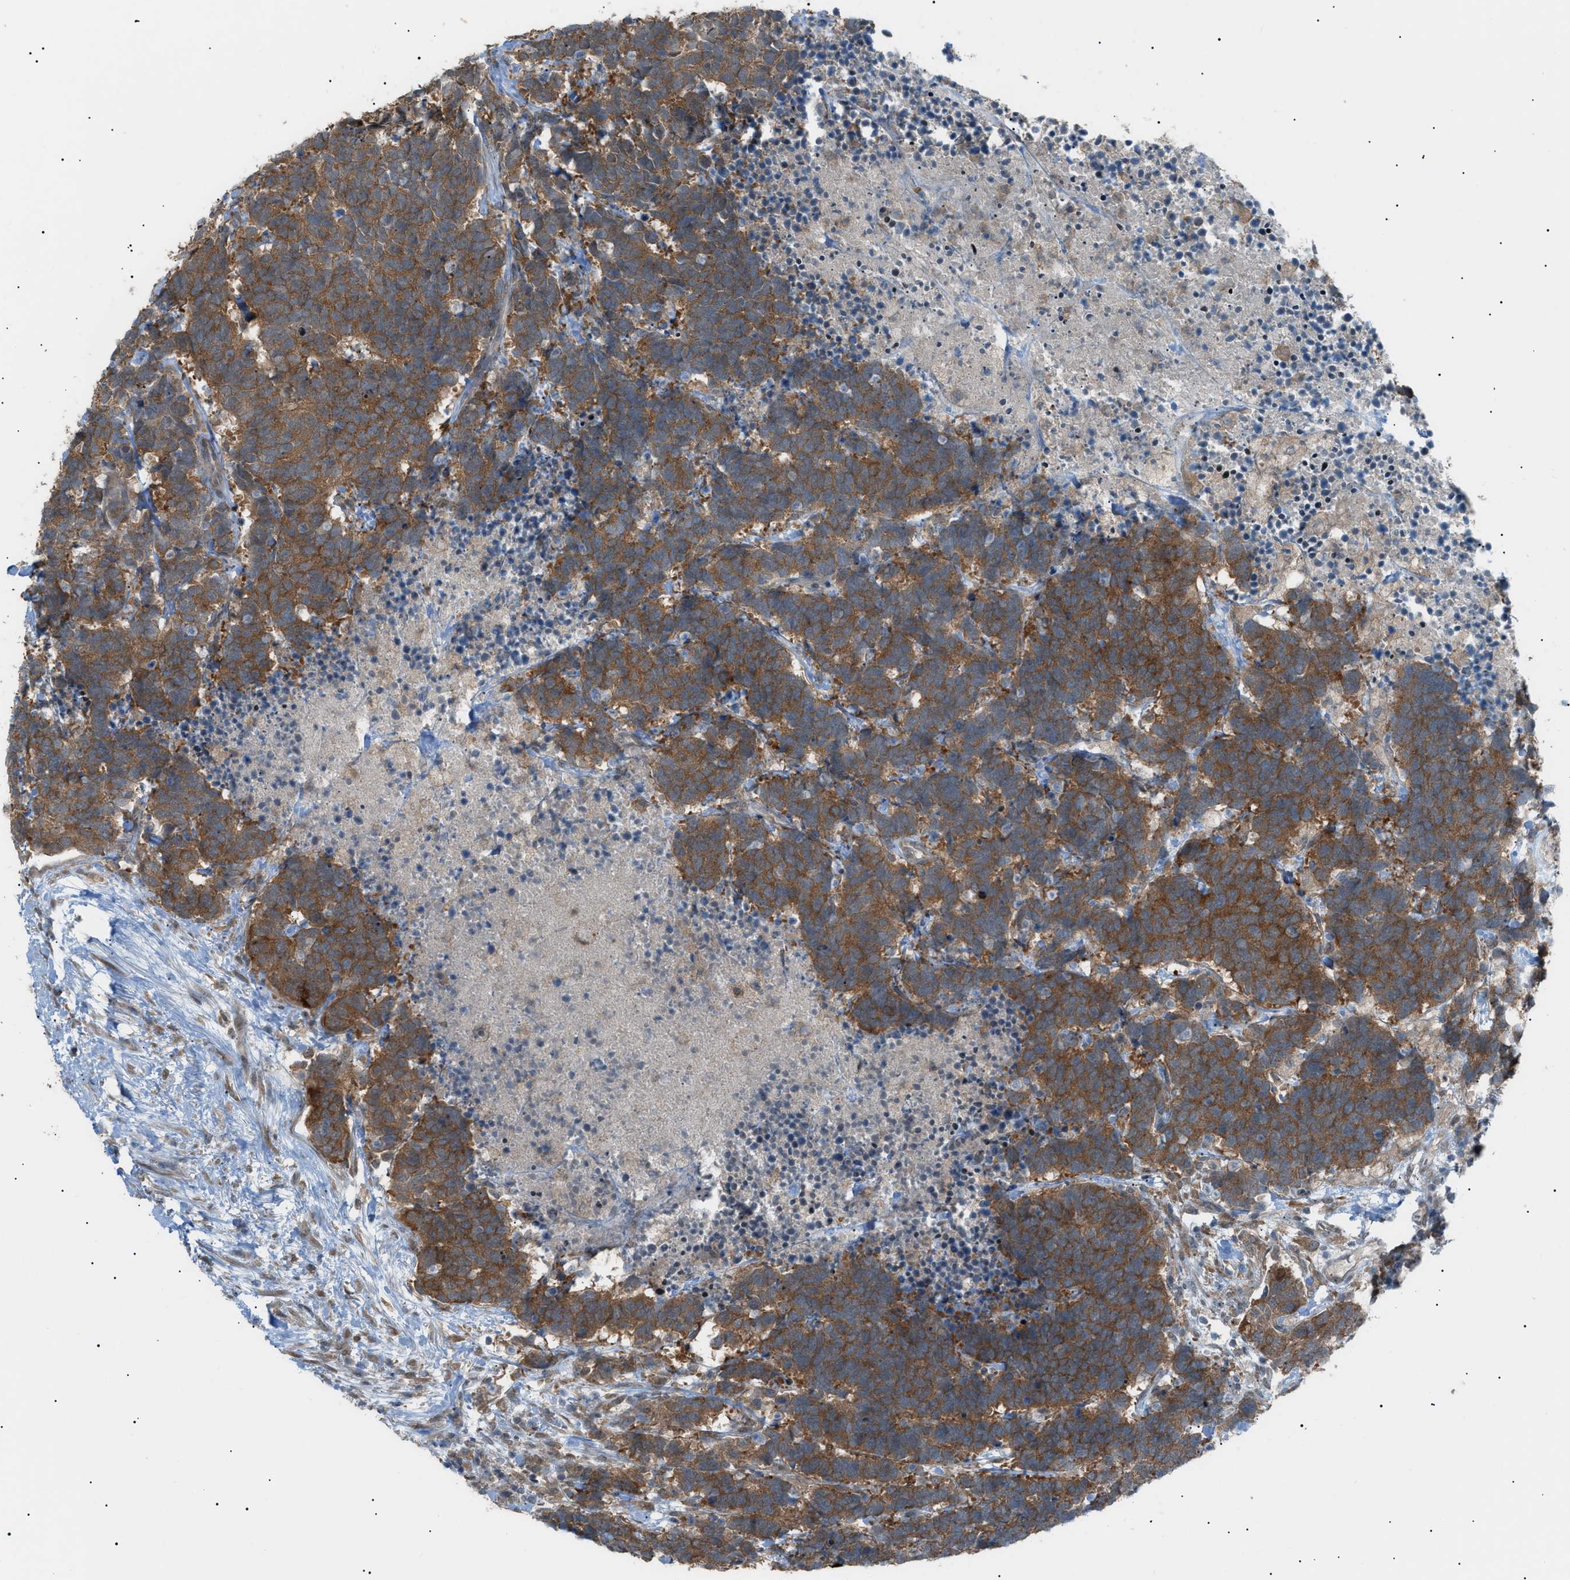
{"staining": {"intensity": "moderate", "quantity": ">75%", "location": "cytoplasmic/membranous"}, "tissue": "carcinoid", "cell_type": "Tumor cells", "image_type": "cancer", "snomed": [{"axis": "morphology", "description": "Carcinoma, NOS"}, {"axis": "morphology", "description": "Carcinoid, malignant, NOS"}, {"axis": "topography", "description": "Urinary bladder"}], "caption": "Human malignant carcinoid stained with a brown dye exhibits moderate cytoplasmic/membranous positive staining in about >75% of tumor cells.", "gene": "LPIN2", "patient": {"sex": "male", "age": 57}}